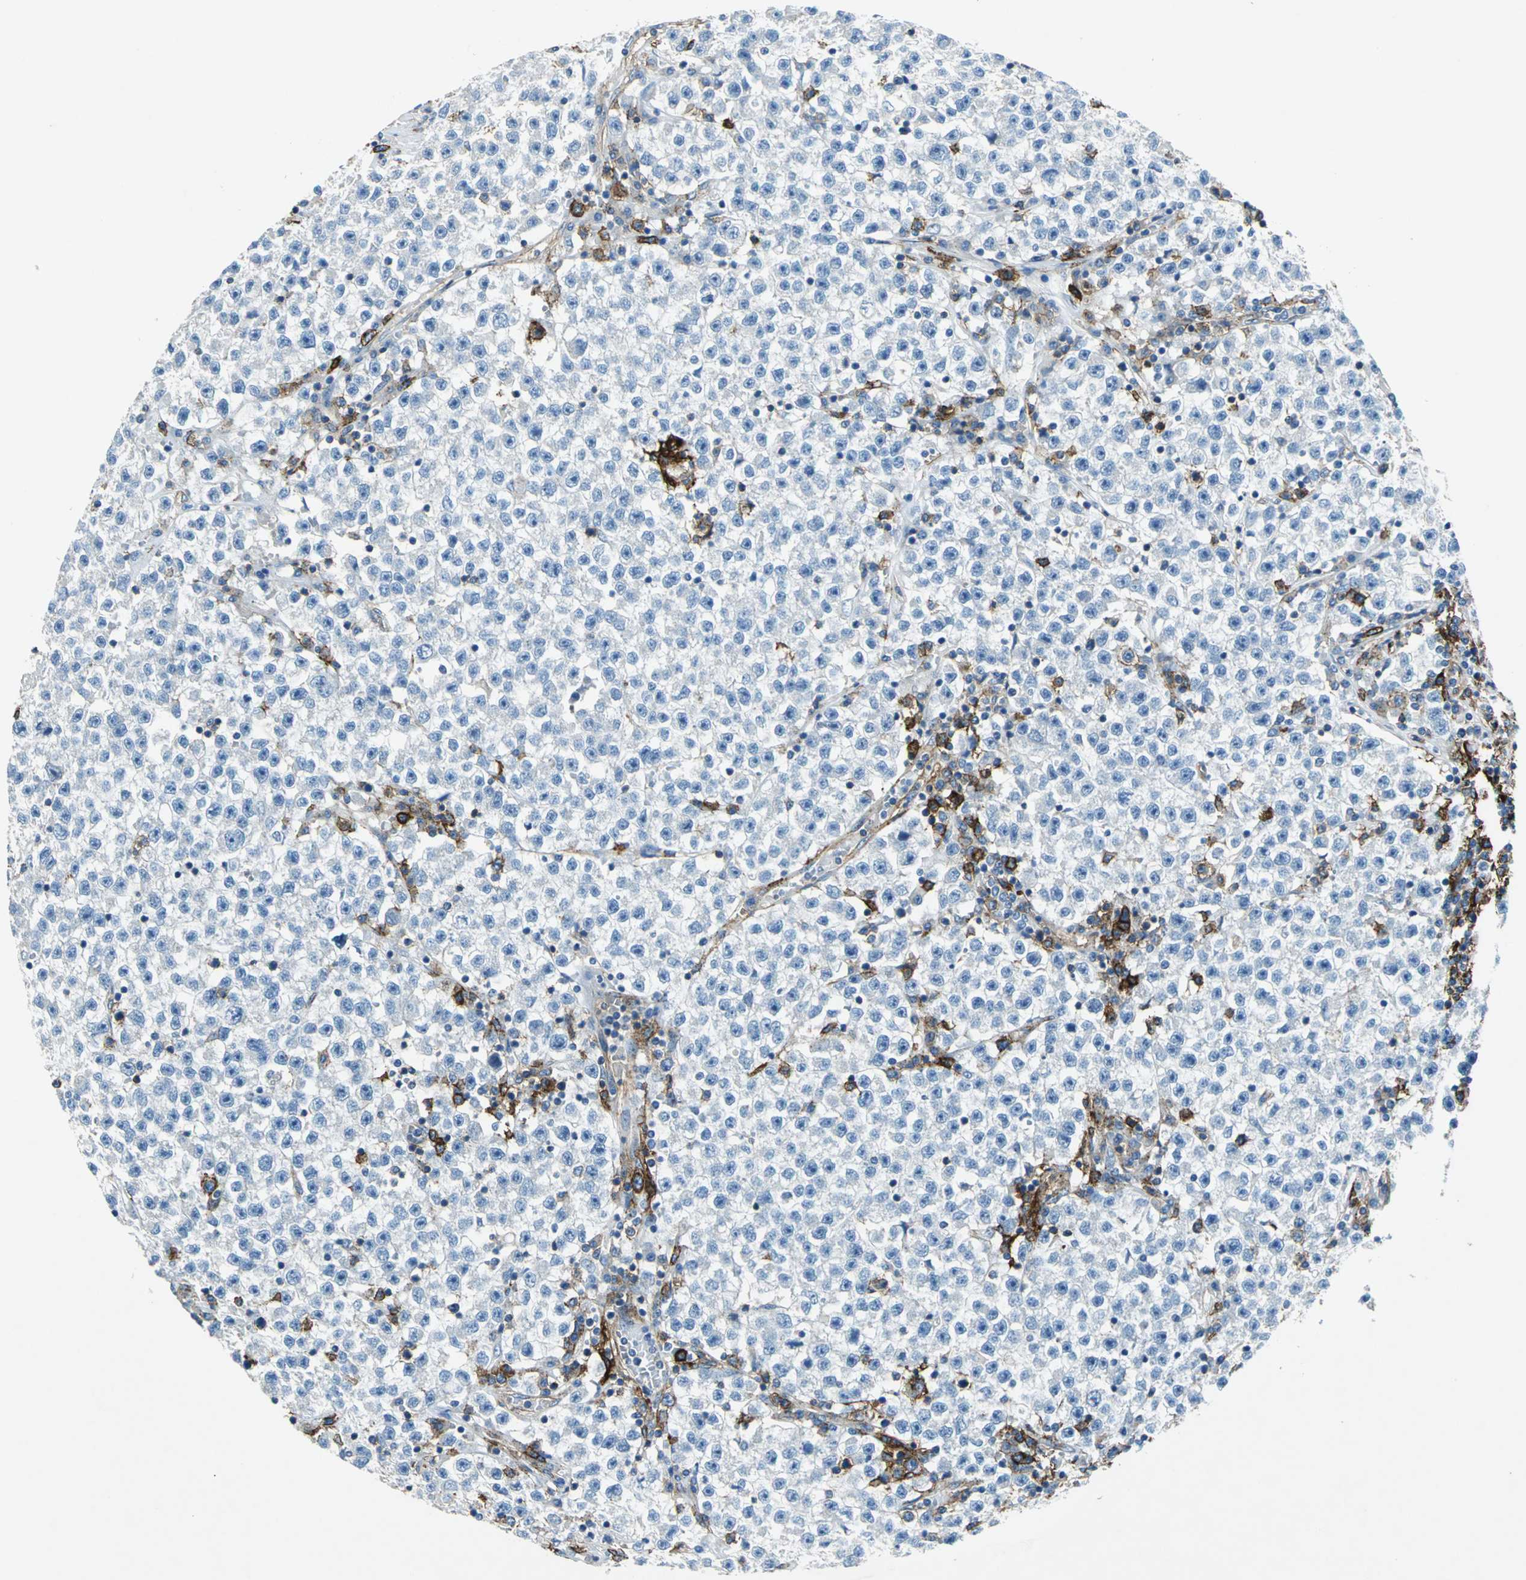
{"staining": {"intensity": "negative", "quantity": "none", "location": "none"}, "tissue": "testis cancer", "cell_type": "Tumor cells", "image_type": "cancer", "snomed": [{"axis": "morphology", "description": "Seminoma, NOS"}, {"axis": "topography", "description": "Testis"}], "caption": "Immunohistochemical staining of testis cancer (seminoma) exhibits no significant staining in tumor cells.", "gene": "RPS13", "patient": {"sex": "male", "age": 22}}